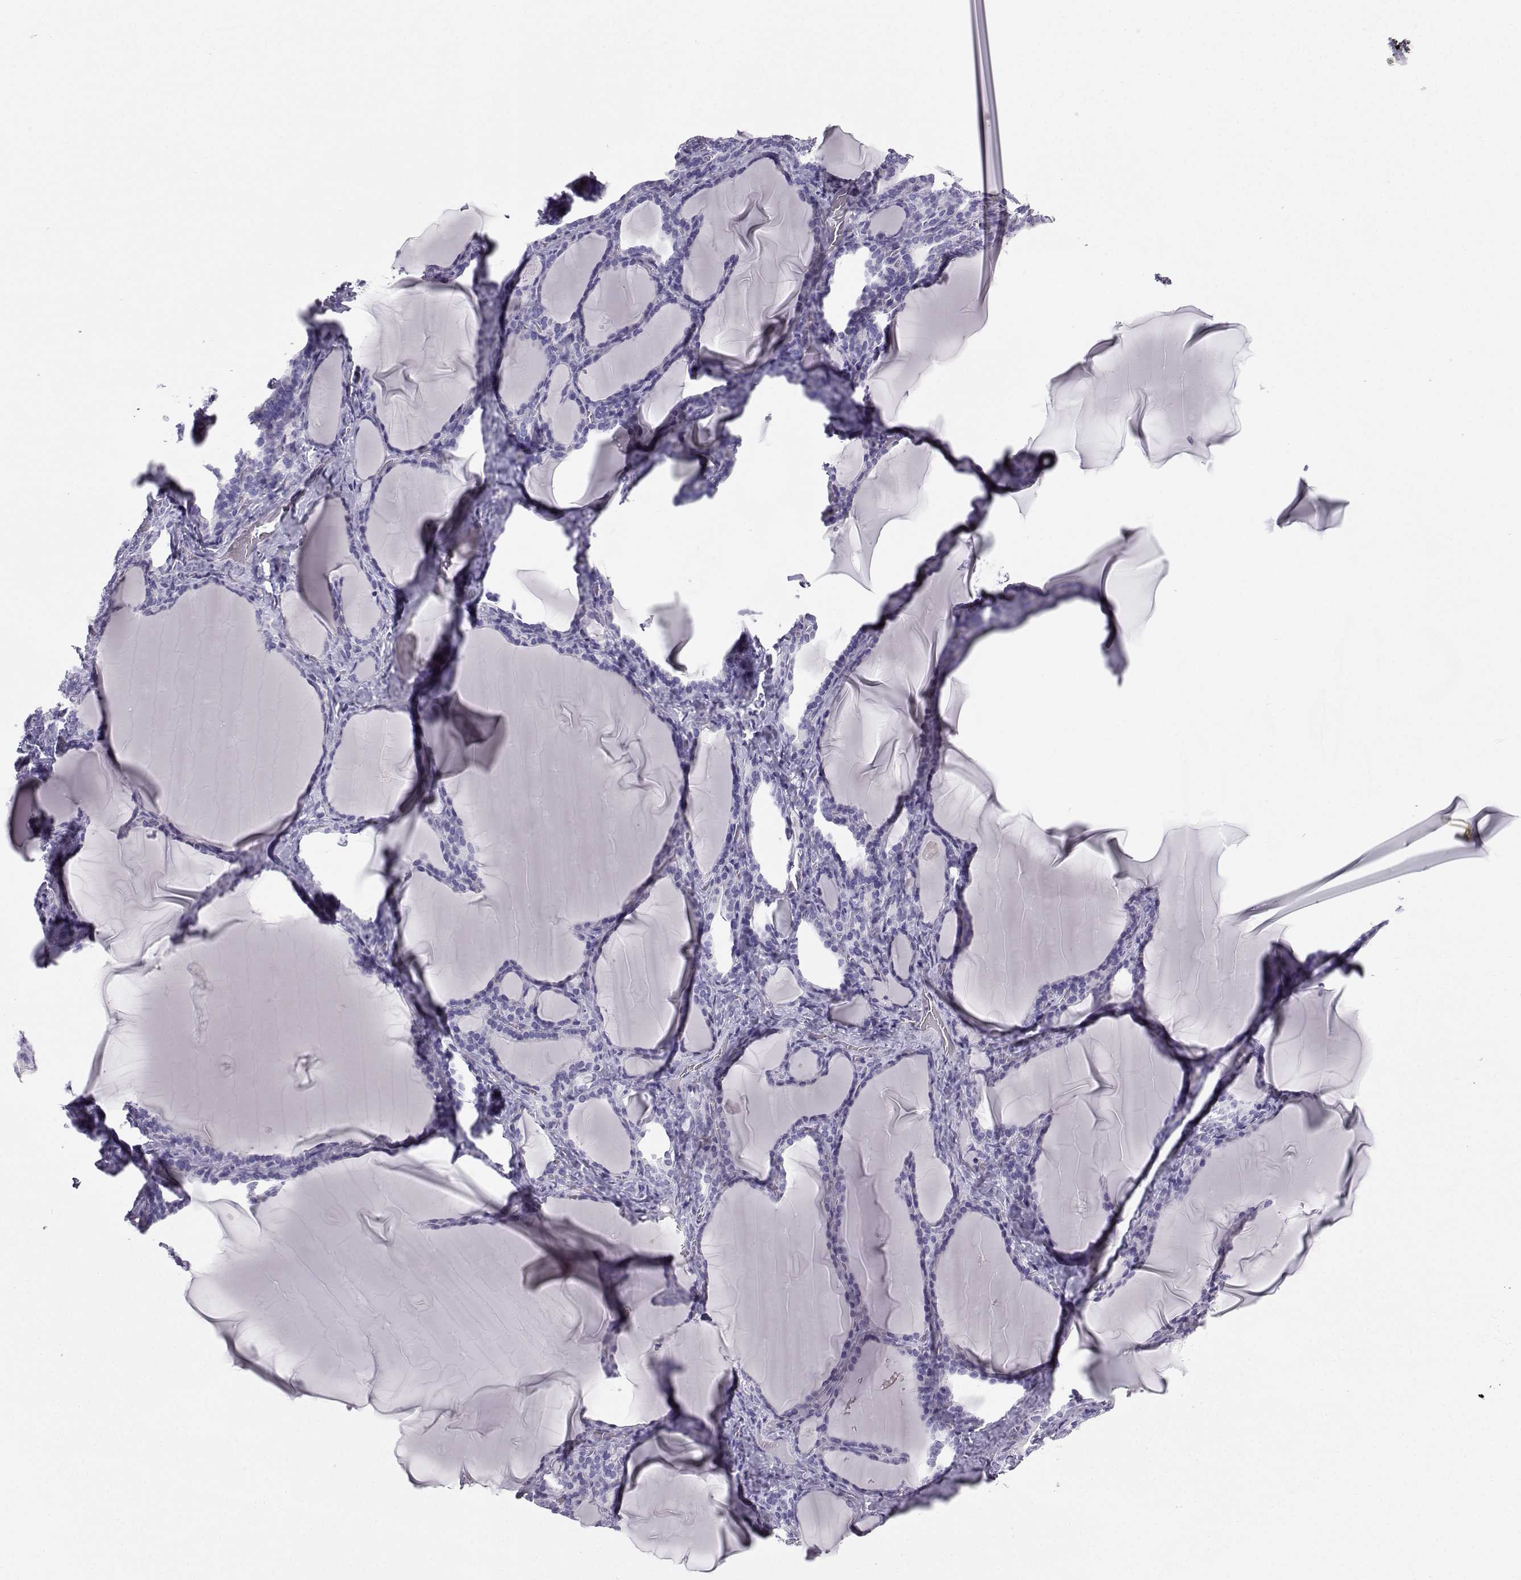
{"staining": {"intensity": "negative", "quantity": "none", "location": "none"}, "tissue": "thyroid gland", "cell_type": "Glandular cells", "image_type": "normal", "snomed": [{"axis": "morphology", "description": "Normal tissue, NOS"}, {"axis": "morphology", "description": "Hyperplasia, NOS"}, {"axis": "topography", "description": "Thyroid gland"}], "caption": "Immunohistochemical staining of benign human thyroid gland reveals no significant staining in glandular cells.", "gene": "IQCD", "patient": {"sex": "female", "age": 27}}